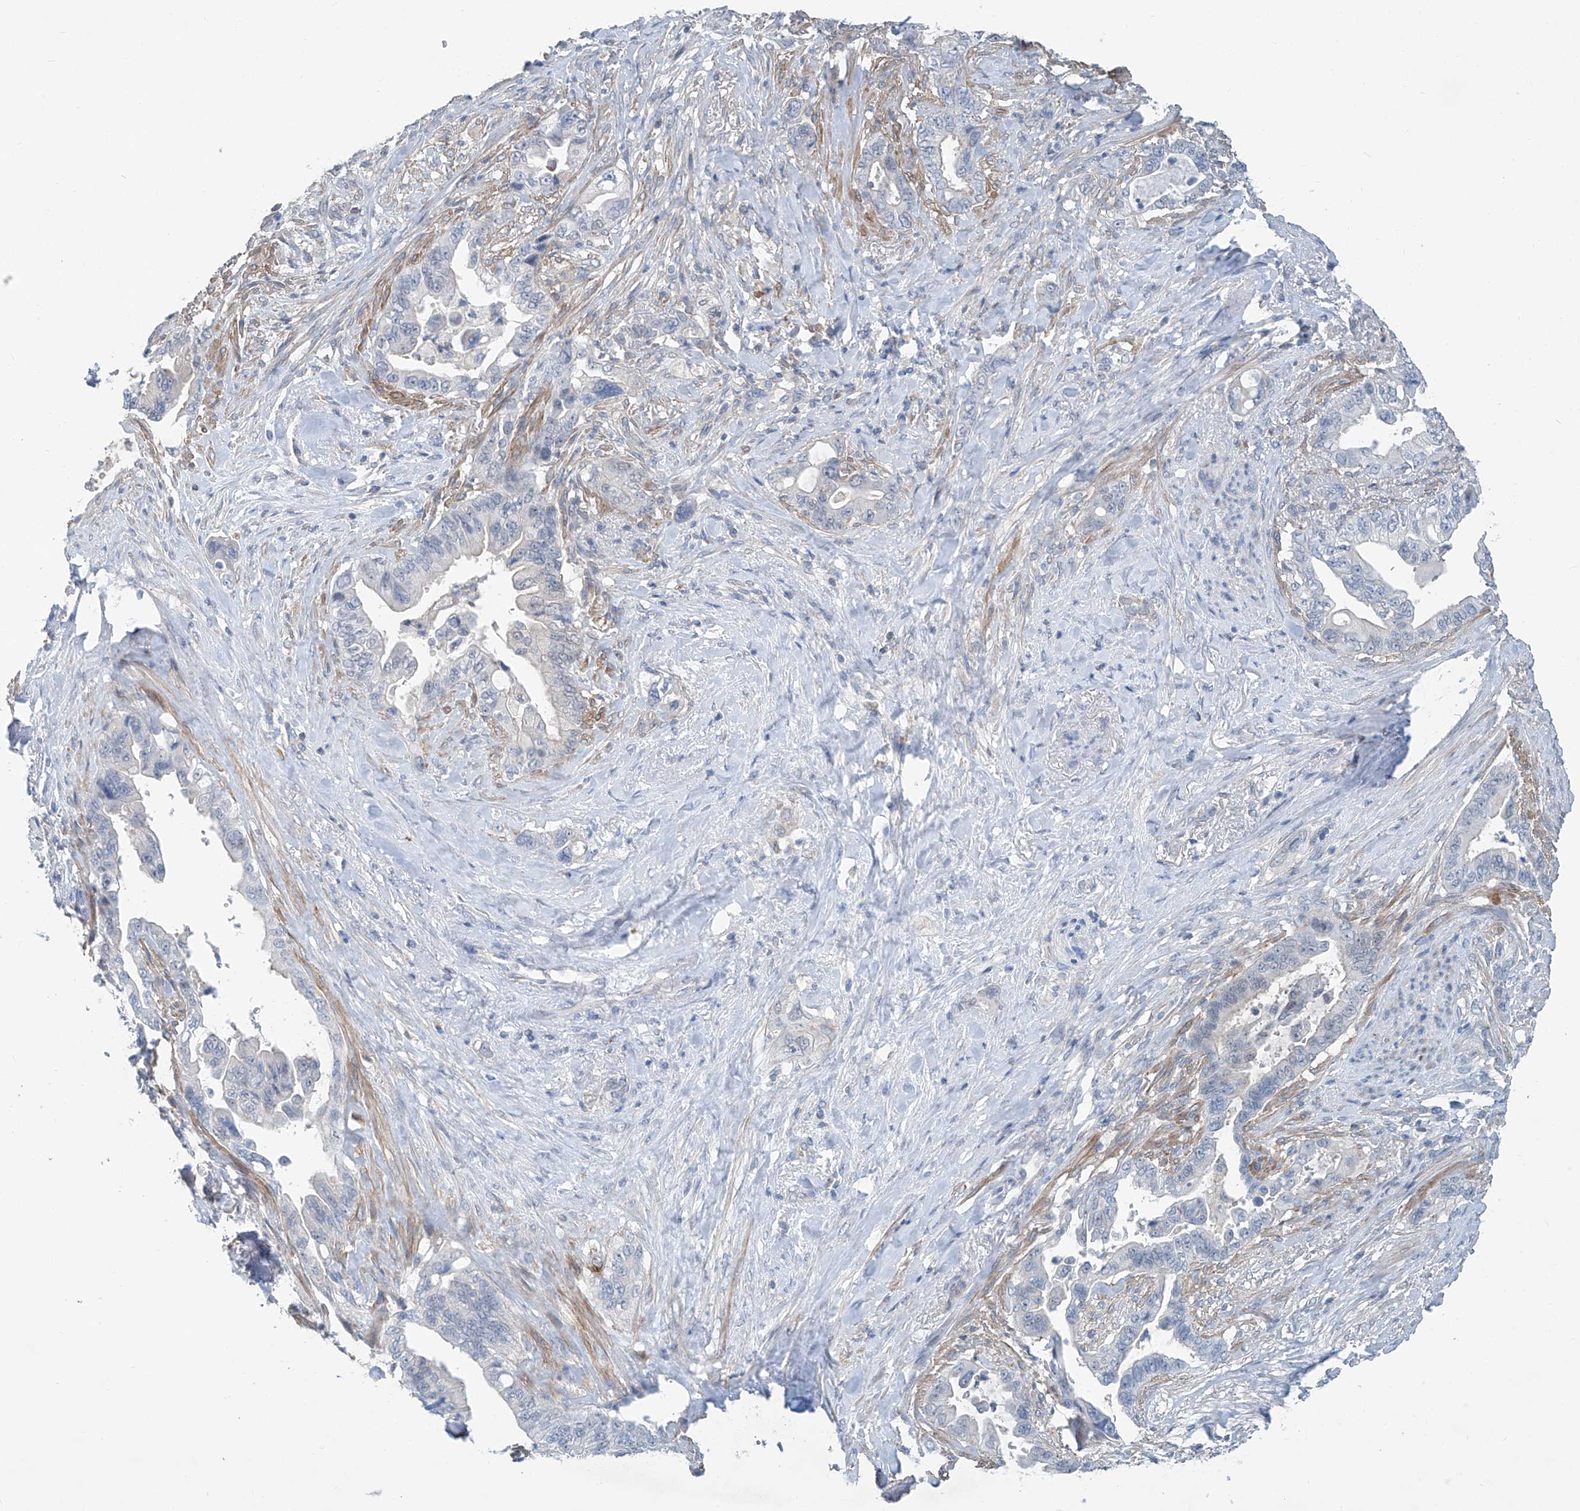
{"staining": {"intensity": "negative", "quantity": "none", "location": "none"}, "tissue": "pancreatic cancer", "cell_type": "Tumor cells", "image_type": "cancer", "snomed": [{"axis": "morphology", "description": "Adenocarcinoma, NOS"}, {"axis": "topography", "description": "Pancreas"}], "caption": "Immunohistochemistry (IHC) image of human adenocarcinoma (pancreatic) stained for a protein (brown), which shows no positivity in tumor cells. Nuclei are stained in blue.", "gene": "ANKRD34A", "patient": {"sex": "male", "age": 70}}